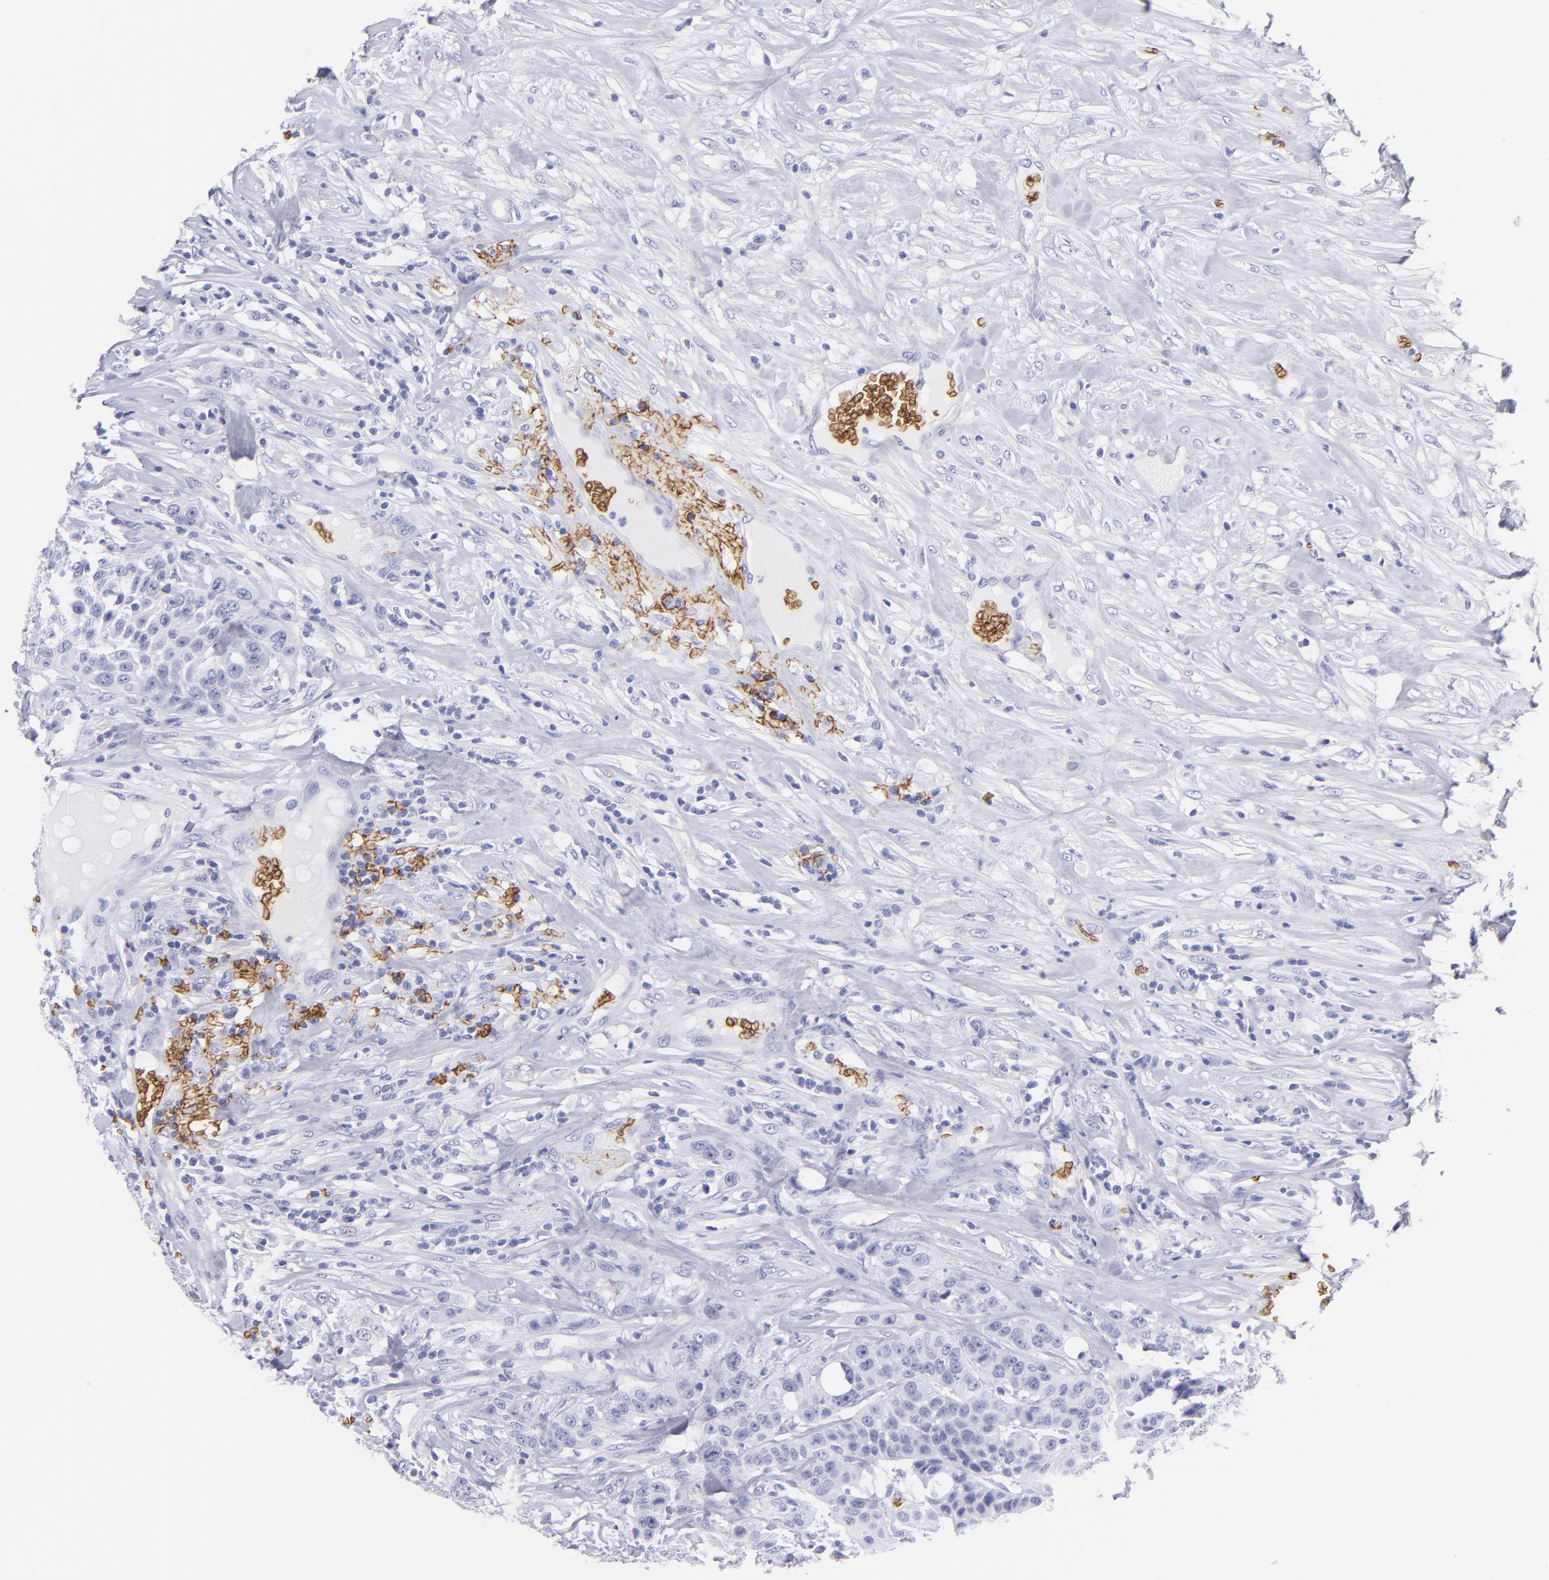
{"staining": {"intensity": "negative", "quantity": "none", "location": "none"}, "tissue": "urothelial cancer", "cell_type": "Tumor cells", "image_type": "cancer", "snomed": [{"axis": "morphology", "description": "Urothelial carcinoma, High grade"}, {"axis": "topography", "description": "Urinary bladder"}], "caption": "Tumor cells are negative for protein expression in human urothelial carcinoma (high-grade).", "gene": "GYPA", "patient": {"sex": "male", "age": 74}}